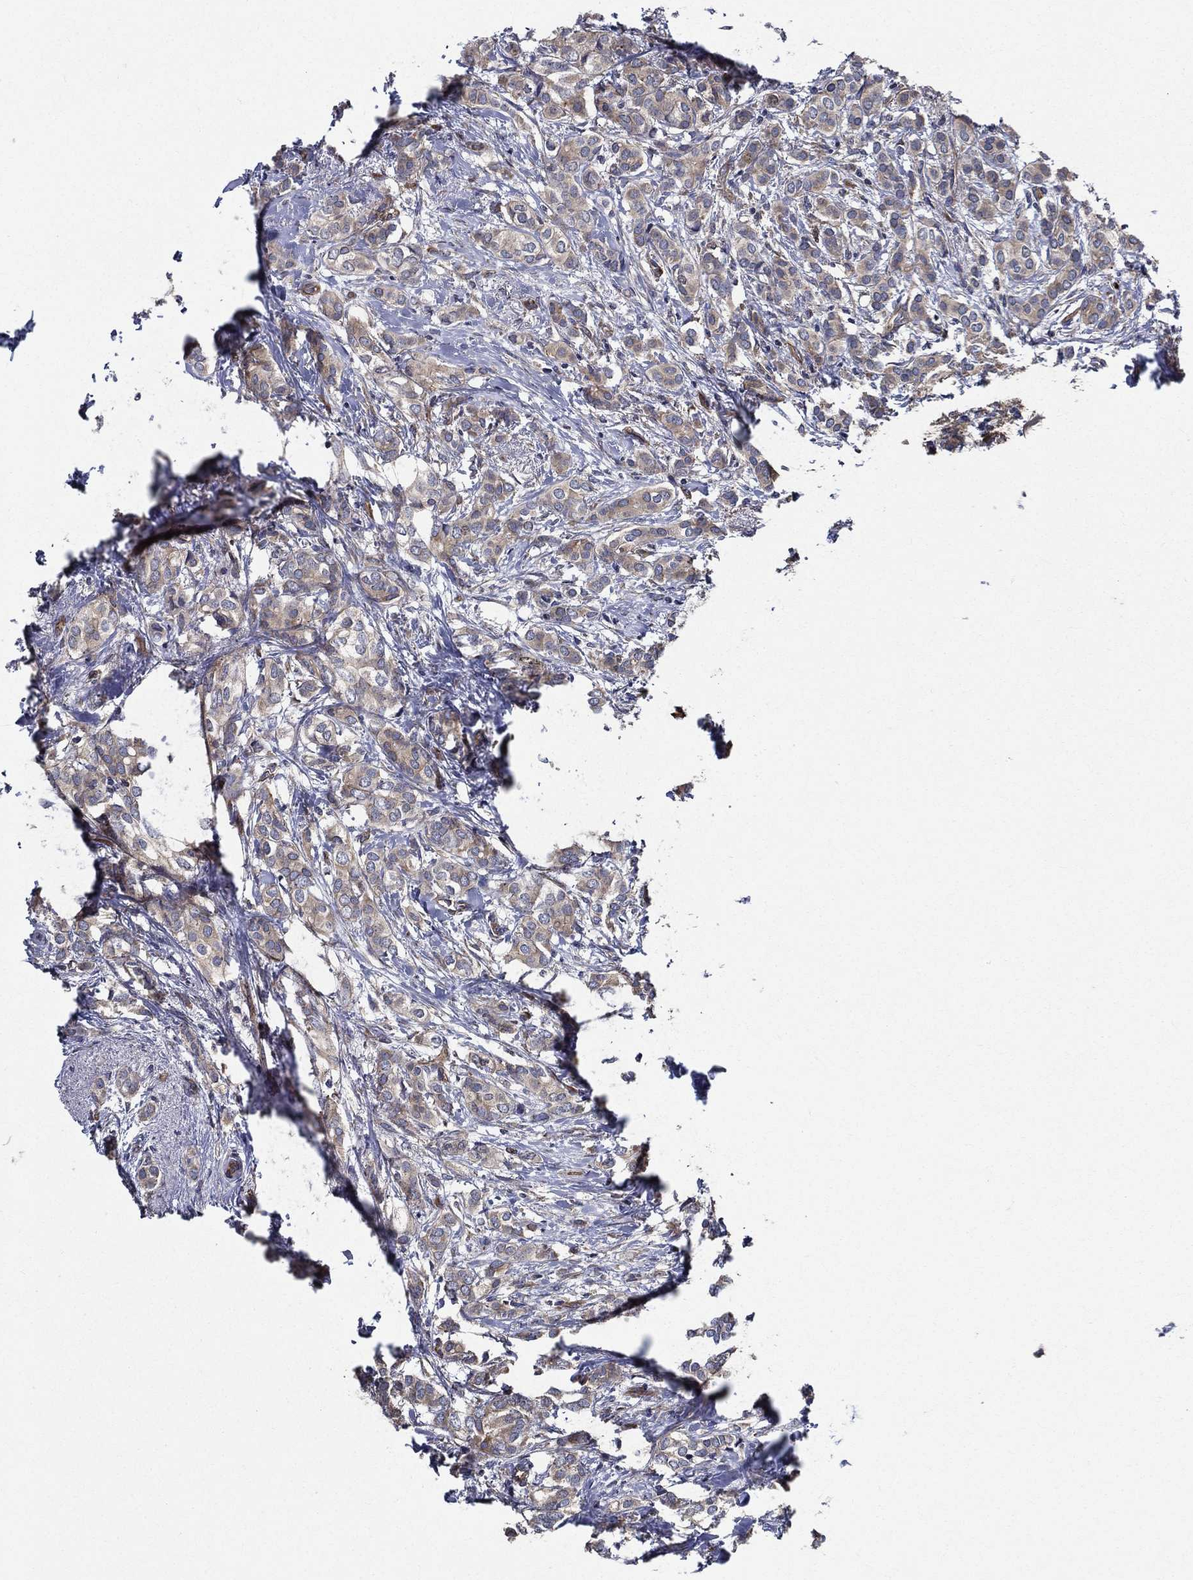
{"staining": {"intensity": "weak", "quantity": "25%-75%", "location": "cytoplasmic/membranous"}, "tissue": "breast cancer", "cell_type": "Tumor cells", "image_type": "cancer", "snomed": [{"axis": "morphology", "description": "Duct carcinoma"}, {"axis": "topography", "description": "Breast"}], "caption": "Approximately 25%-75% of tumor cells in human breast cancer reveal weak cytoplasmic/membranous protein positivity as visualized by brown immunohistochemical staining.", "gene": "KIF20B", "patient": {"sex": "female", "age": 73}}